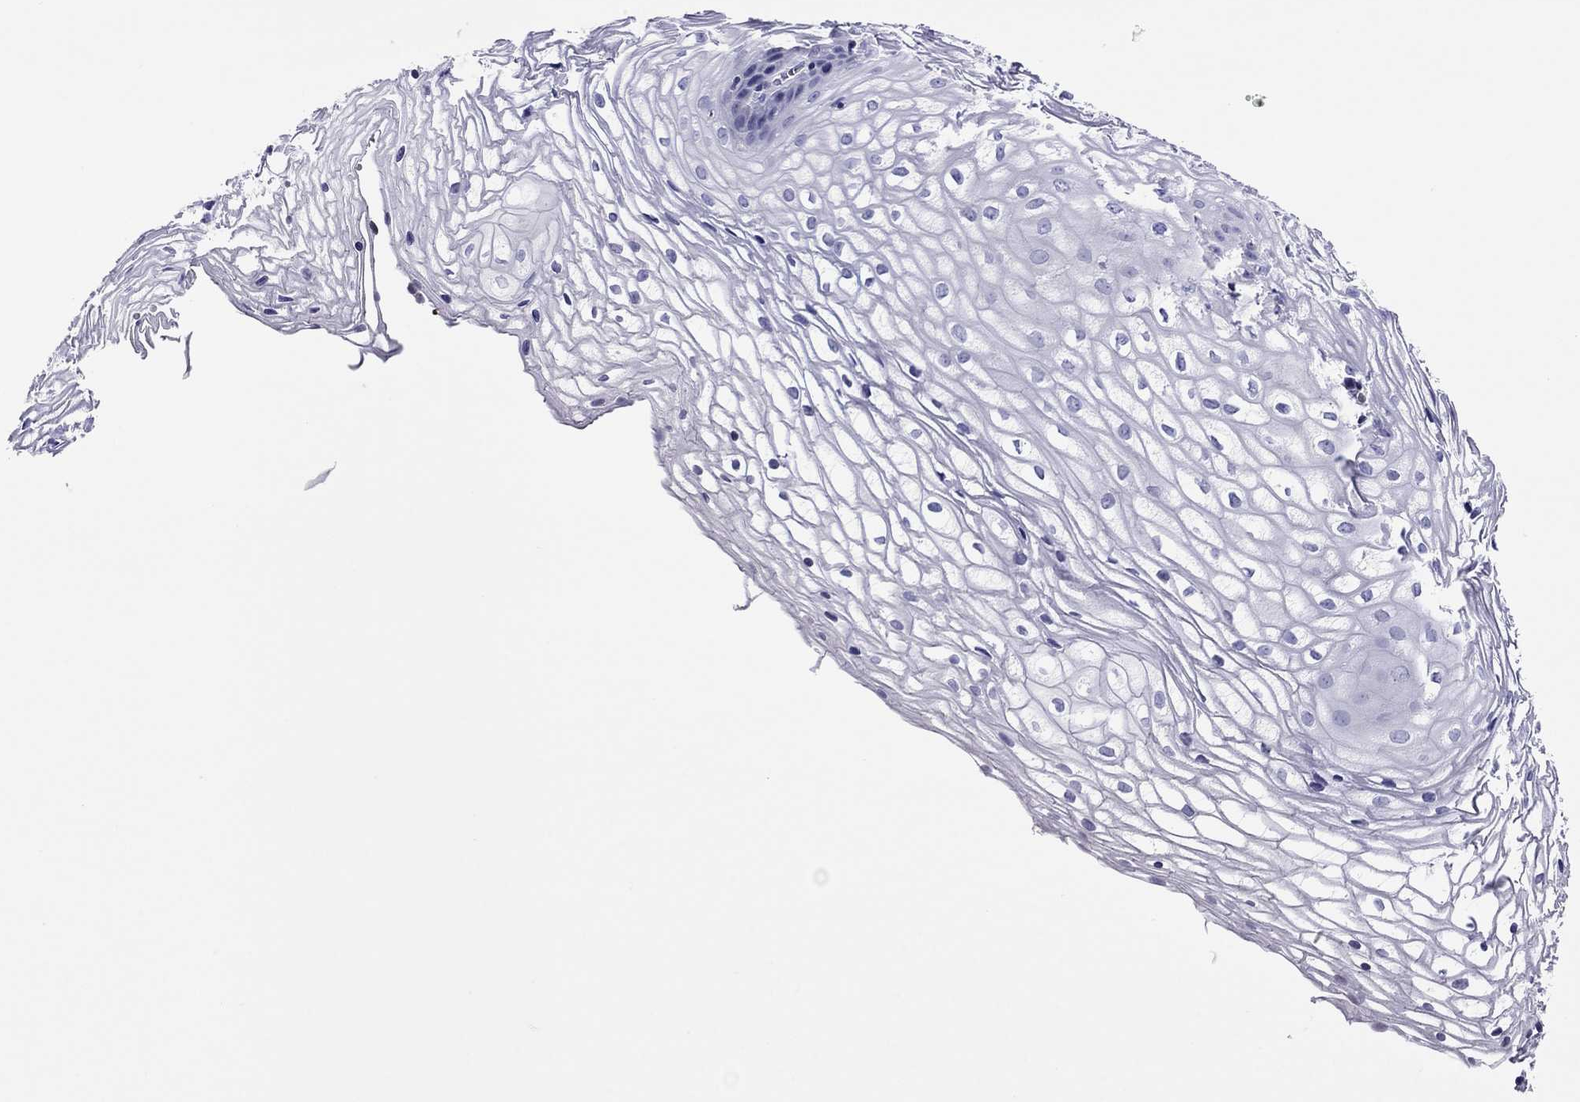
{"staining": {"intensity": "negative", "quantity": "none", "location": "none"}, "tissue": "vagina", "cell_type": "Squamous epithelial cells", "image_type": "normal", "snomed": [{"axis": "morphology", "description": "Normal tissue, NOS"}, {"axis": "topography", "description": "Vagina"}], "caption": "Squamous epithelial cells show no significant positivity in normal vagina.", "gene": "SCG2", "patient": {"sex": "female", "age": 34}}